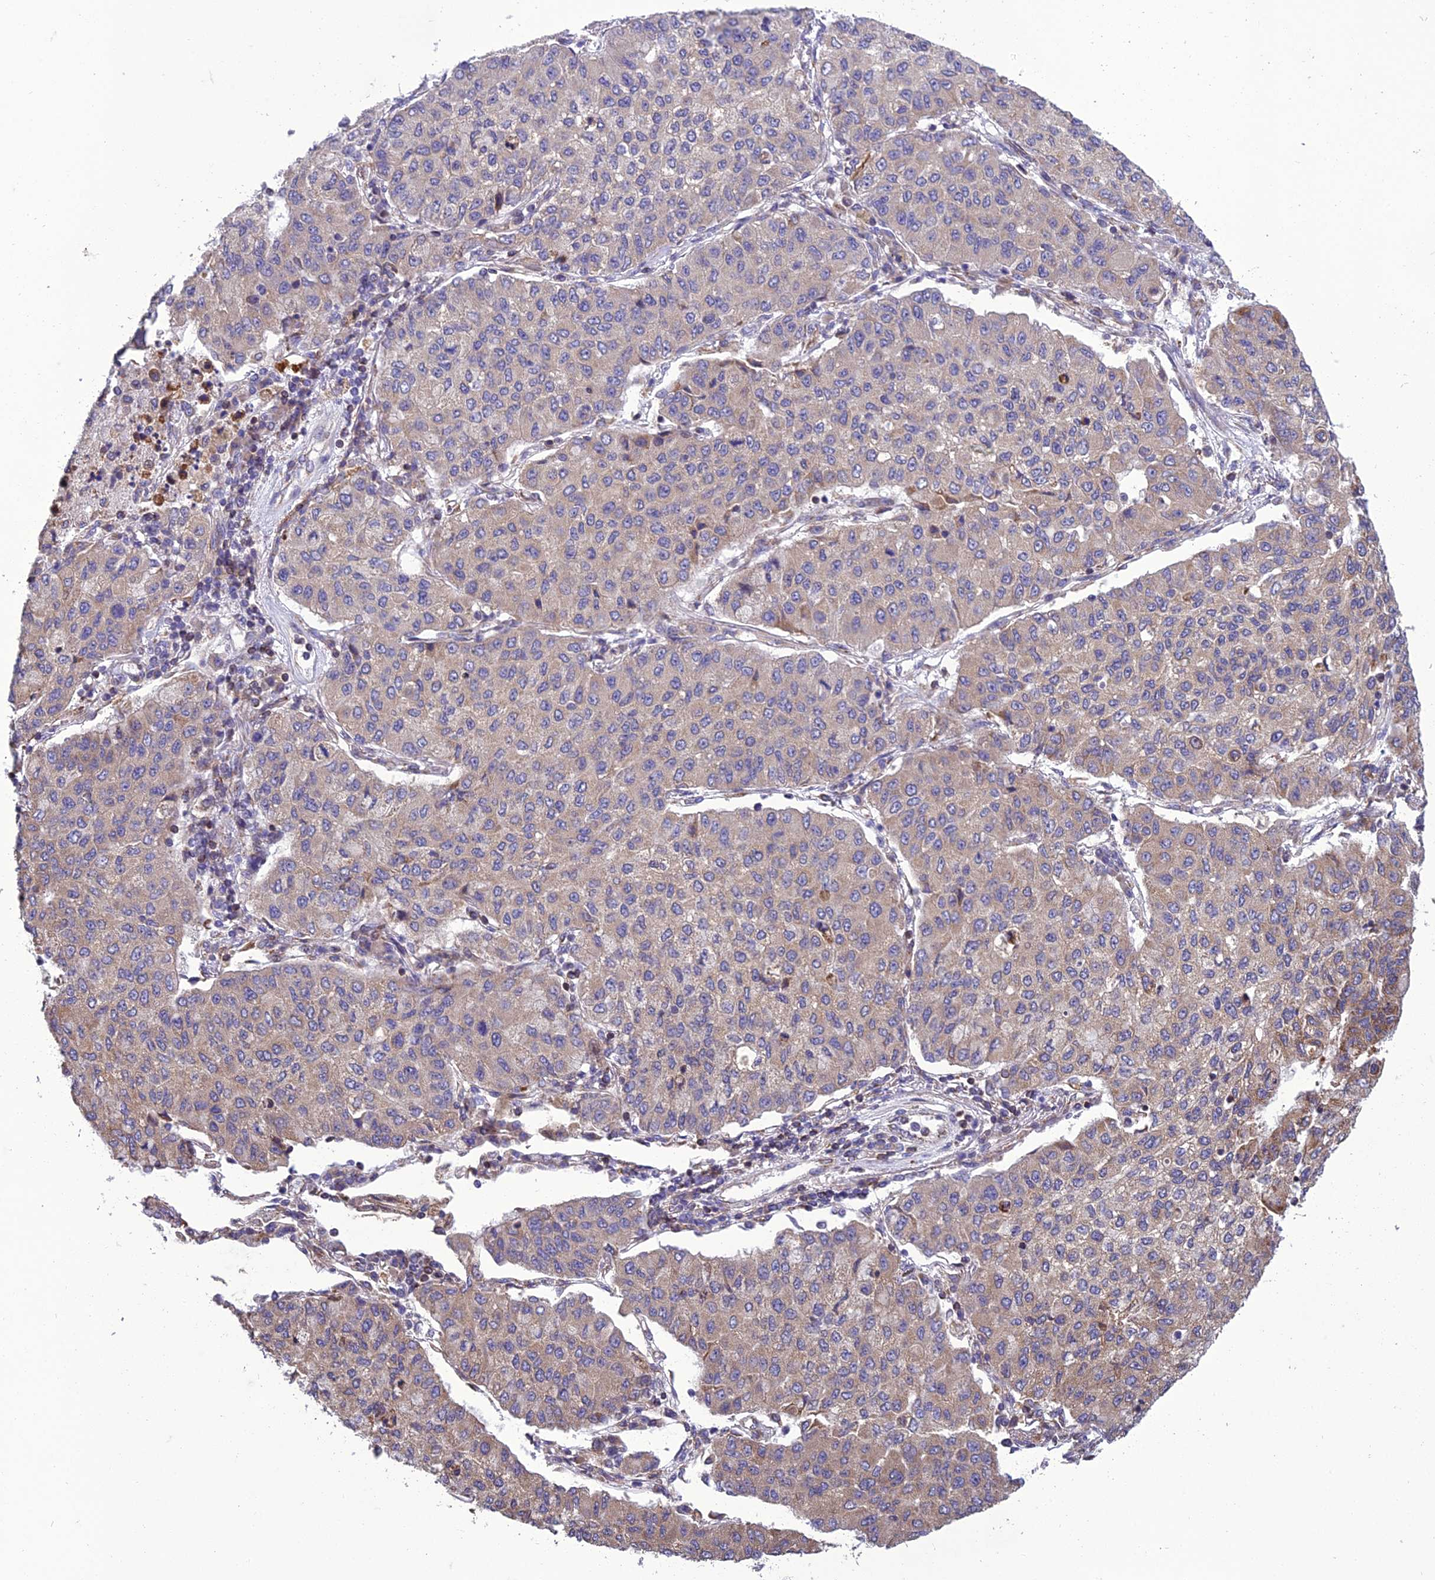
{"staining": {"intensity": "weak", "quantity": "<25%", "location": "cytoplasmic/membranous"}, "tissue": "lung cancer", "cell_type": "Tumor cells", "image_type": "cancer", "snomed": [{"axis": "morphology", "description": "Squamous cell carcinoma, NOS"}, {"axis": "topography", "description": "Lung"}], "caption": "This is an immunohistochemistry histopathology image of squamous cell carcinoma (lung). There is no expression in tumor cells.", "gene": "GIMAP1", "patient": {"sex": "male", "age": 74}}